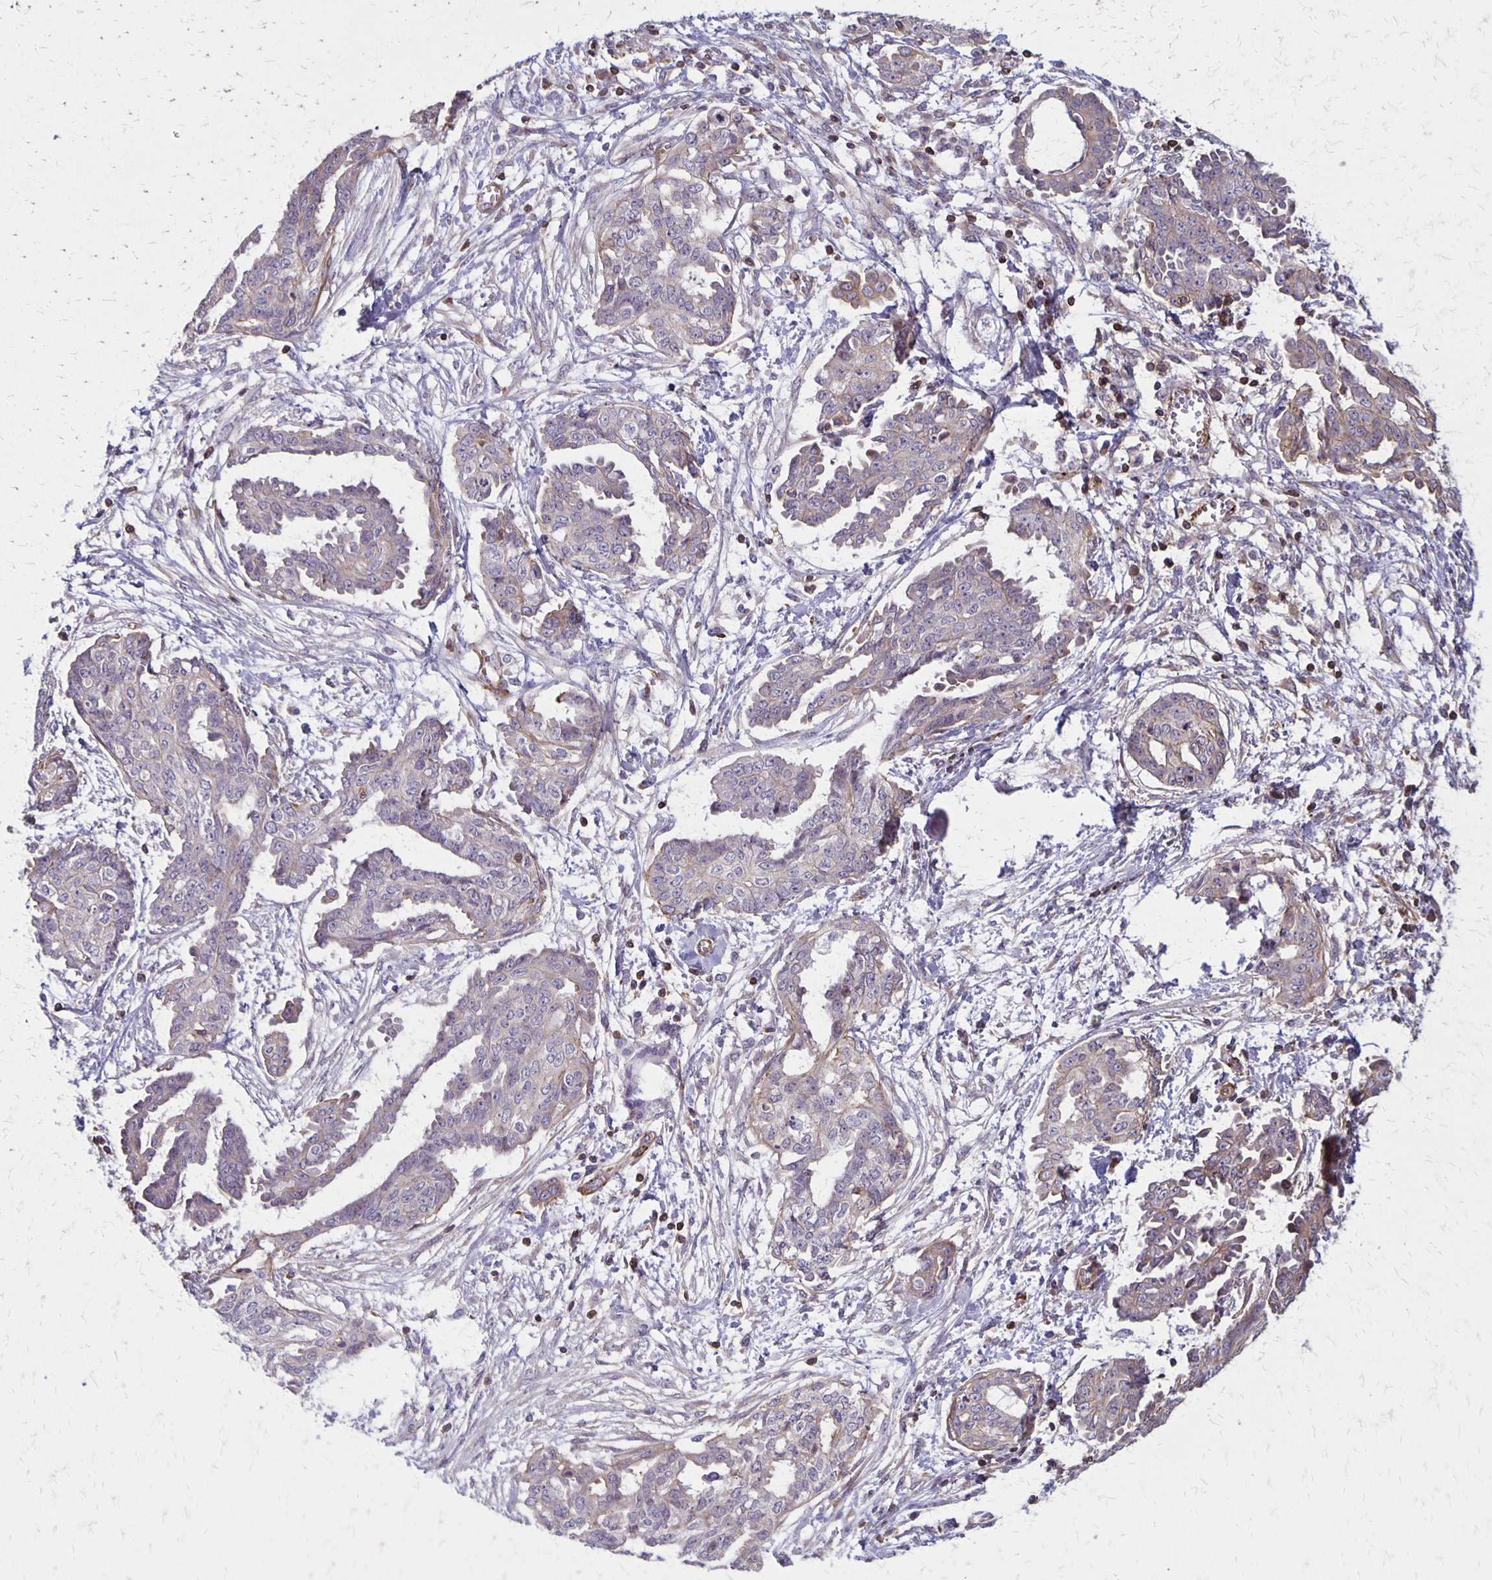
{"staining": {"intensity": "negative", "quantity": "none", "location": "none"}, "tissue": "ovarian cancer", "cell_type": "Tumor cells", "image_type": "cancer", "snomed": [{"axis": "morphology", "description": "Cystadenocarcinoma, serous, NOS"}, {"axis": "topography", "description": "Ovary"}], "caption": "Serous cystadenocarcinoma (ovarian) was stained to show a protein in brown. There is no significant expression in tumor cells. (IHC, brightfield microscopy, high magnification).", "gene": "SEPTIN5", "patient": {"sex": "female", "age": 71}}